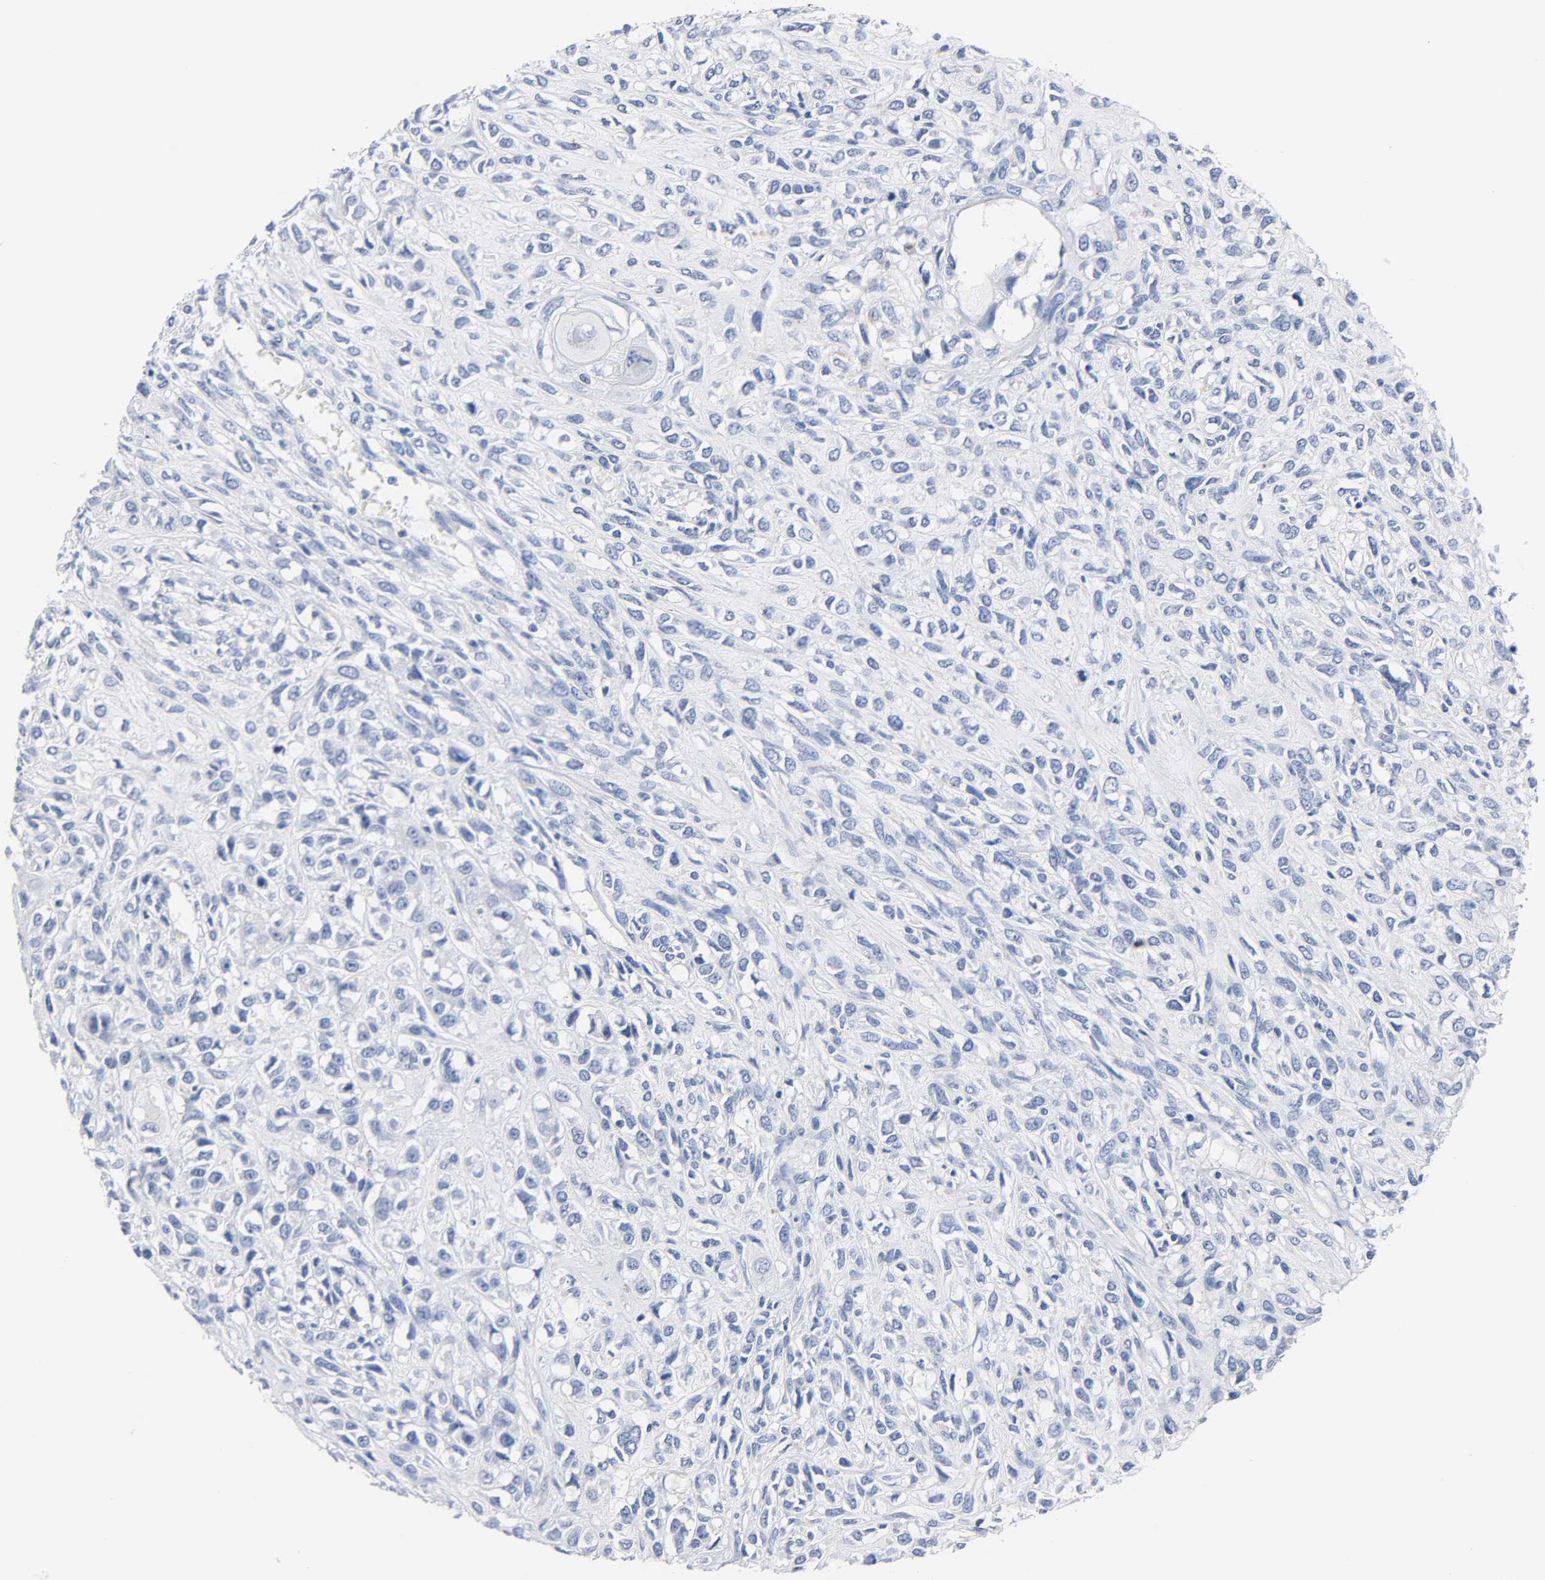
{"staining": {"intensity": "negative", "quantity": "none", "location": "none"}, "tissue": "head and neck cancer", "cell_type": "Tumor cells", "image_type": "cancer", "snomed": [{"axis": "morphology", "description": "Necrosis, NOS"}, {"axis": "morphology", "description": "Neoplasm, malignant, NOS"}, {"axis": "topography", "description": "Salivary gland"}, {"axis": "topography", "description": "Head-Neck"}], "caption": "High power microscopy histopathology image of an immunohistochemistry (IHC) photomicrograph of head and neck cancer (neoplasm (malignant)), revealing no significant staining in tumor cells. (Stains: DAB immunohistochemistry with hematoxylin counter stain, Microscopy: brightfield microscopy at high magnification).", "gene": "PLP1", "patient": {"sex": "male", "age": 43}}